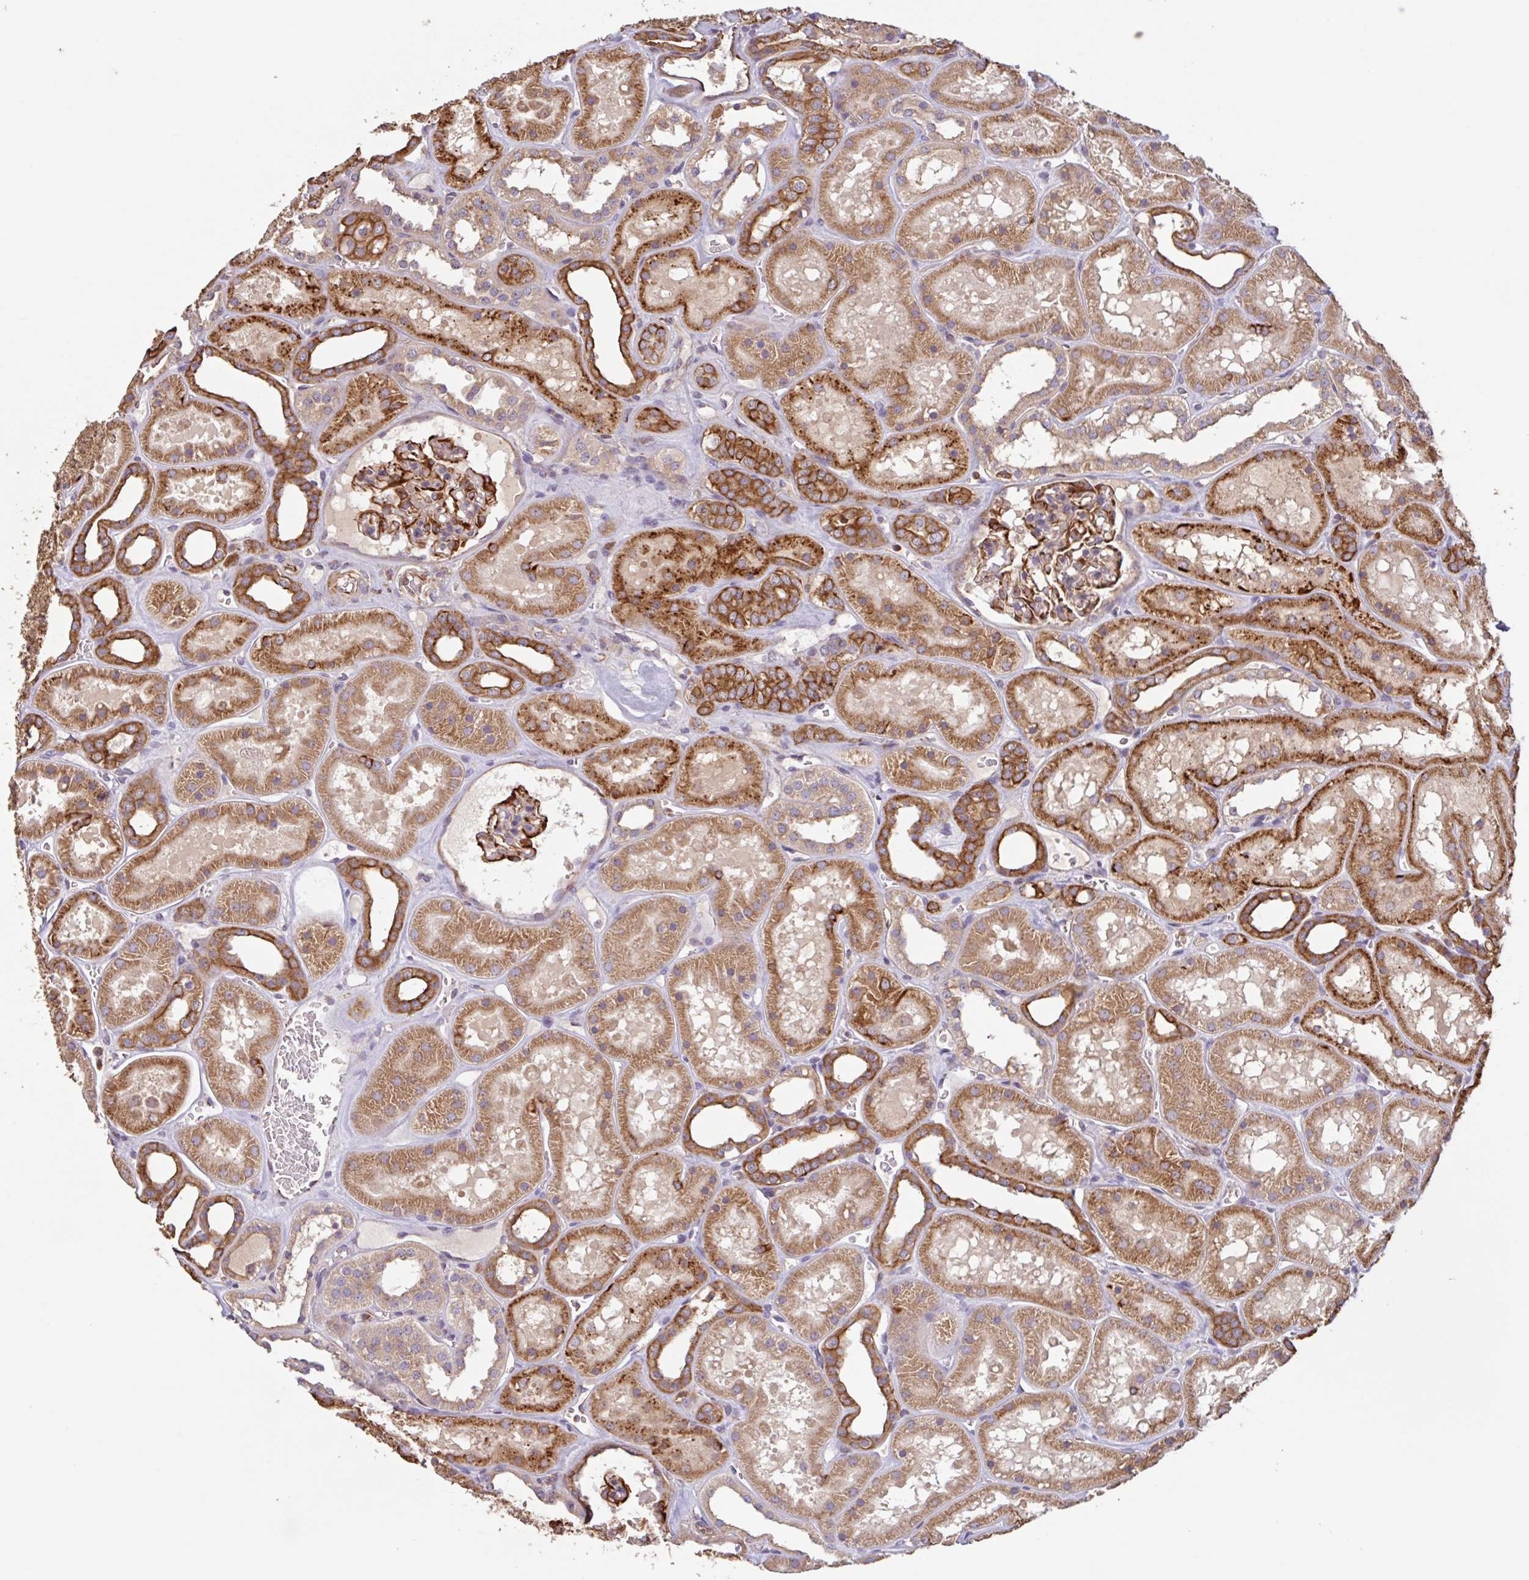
{"staining": {"intensity": "strong", "quantity": "<25%", "location": "cytoplasmic/membranous"}, "tissue": "kidney", "cell_type": "Cells in glomeruli", "image_type": "normal", "snomed": [{"axis": "morphology", "description": "Normal tissue, NOS"}, {"axis": "topography", "description": "Kidney"}], "caption": "This is an image of immunohistochemistry staining of unremarkable kidney, which shows strong expression in the cytoplasmic/membranous of cells in glomeruli.", "gene": "ZNF790", "patient": {"sex": "female", "age": 41}}